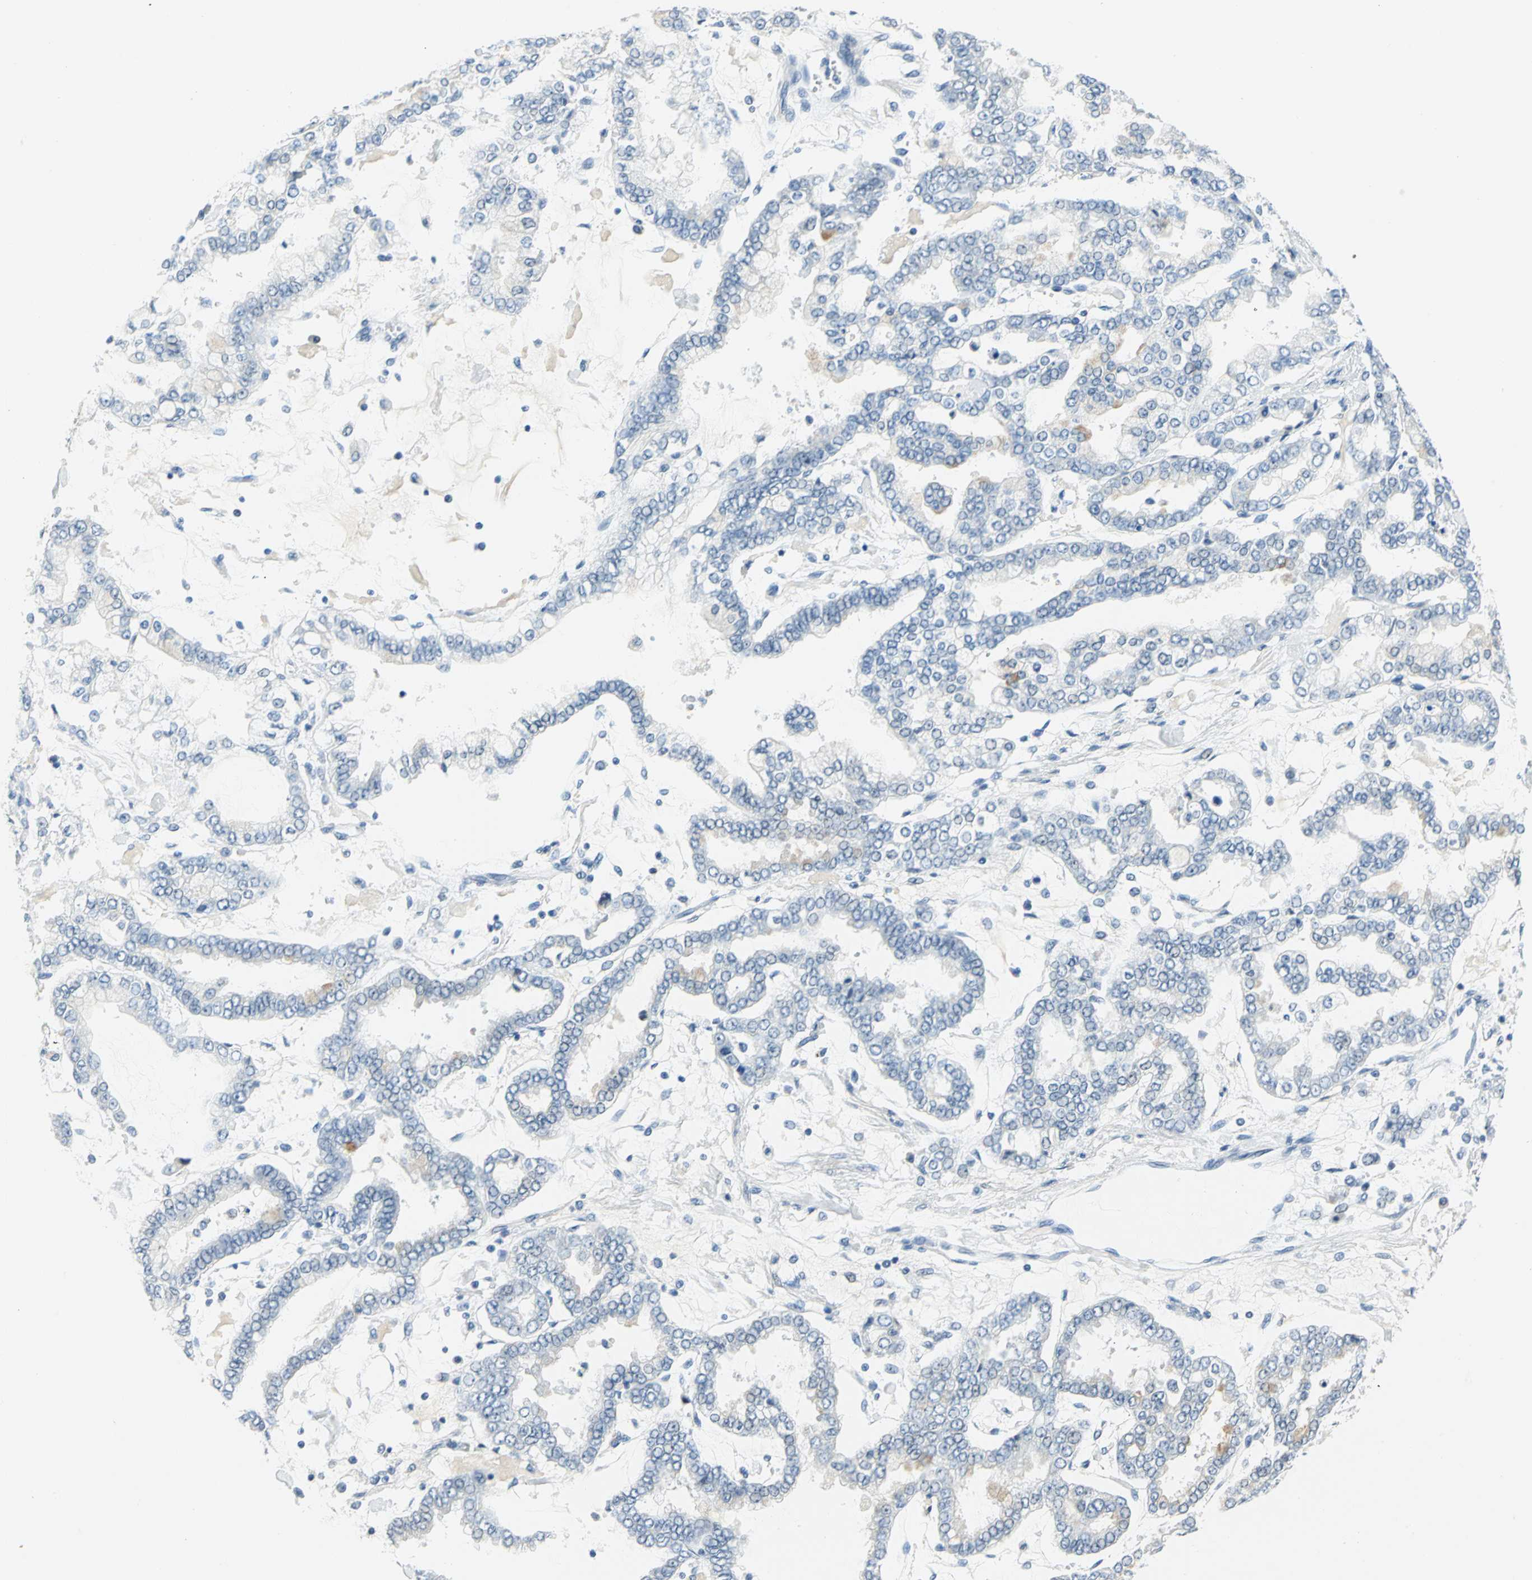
{"staining": {"intensity": "negative", "quantity": "none", "location": "none"}, "tissue": "stomach cancer", "cell_type": "Tumor cells", "image_type": "cancer", "snomed": [{"axis": "morphology", "description": "Normal tissue, NOS"}, {"axis": "morphology", "description": "Adenocarcinoma, NOS"}, {"axis": "topography", "description": "Stomach, upper"}, {"axis": "topography", "description": "Stomach"}], "caption": "Photomicrograph shows no protein staining in tumor cells of stomach cancer (adenocarcinoma) tissue. Brightfield microscopy of IHC stained with DAB (brown) and hematoxylin (blue), captured at high magnification.", "gene": "RAD17", "patient": {"sex": "male", "age": 76}}